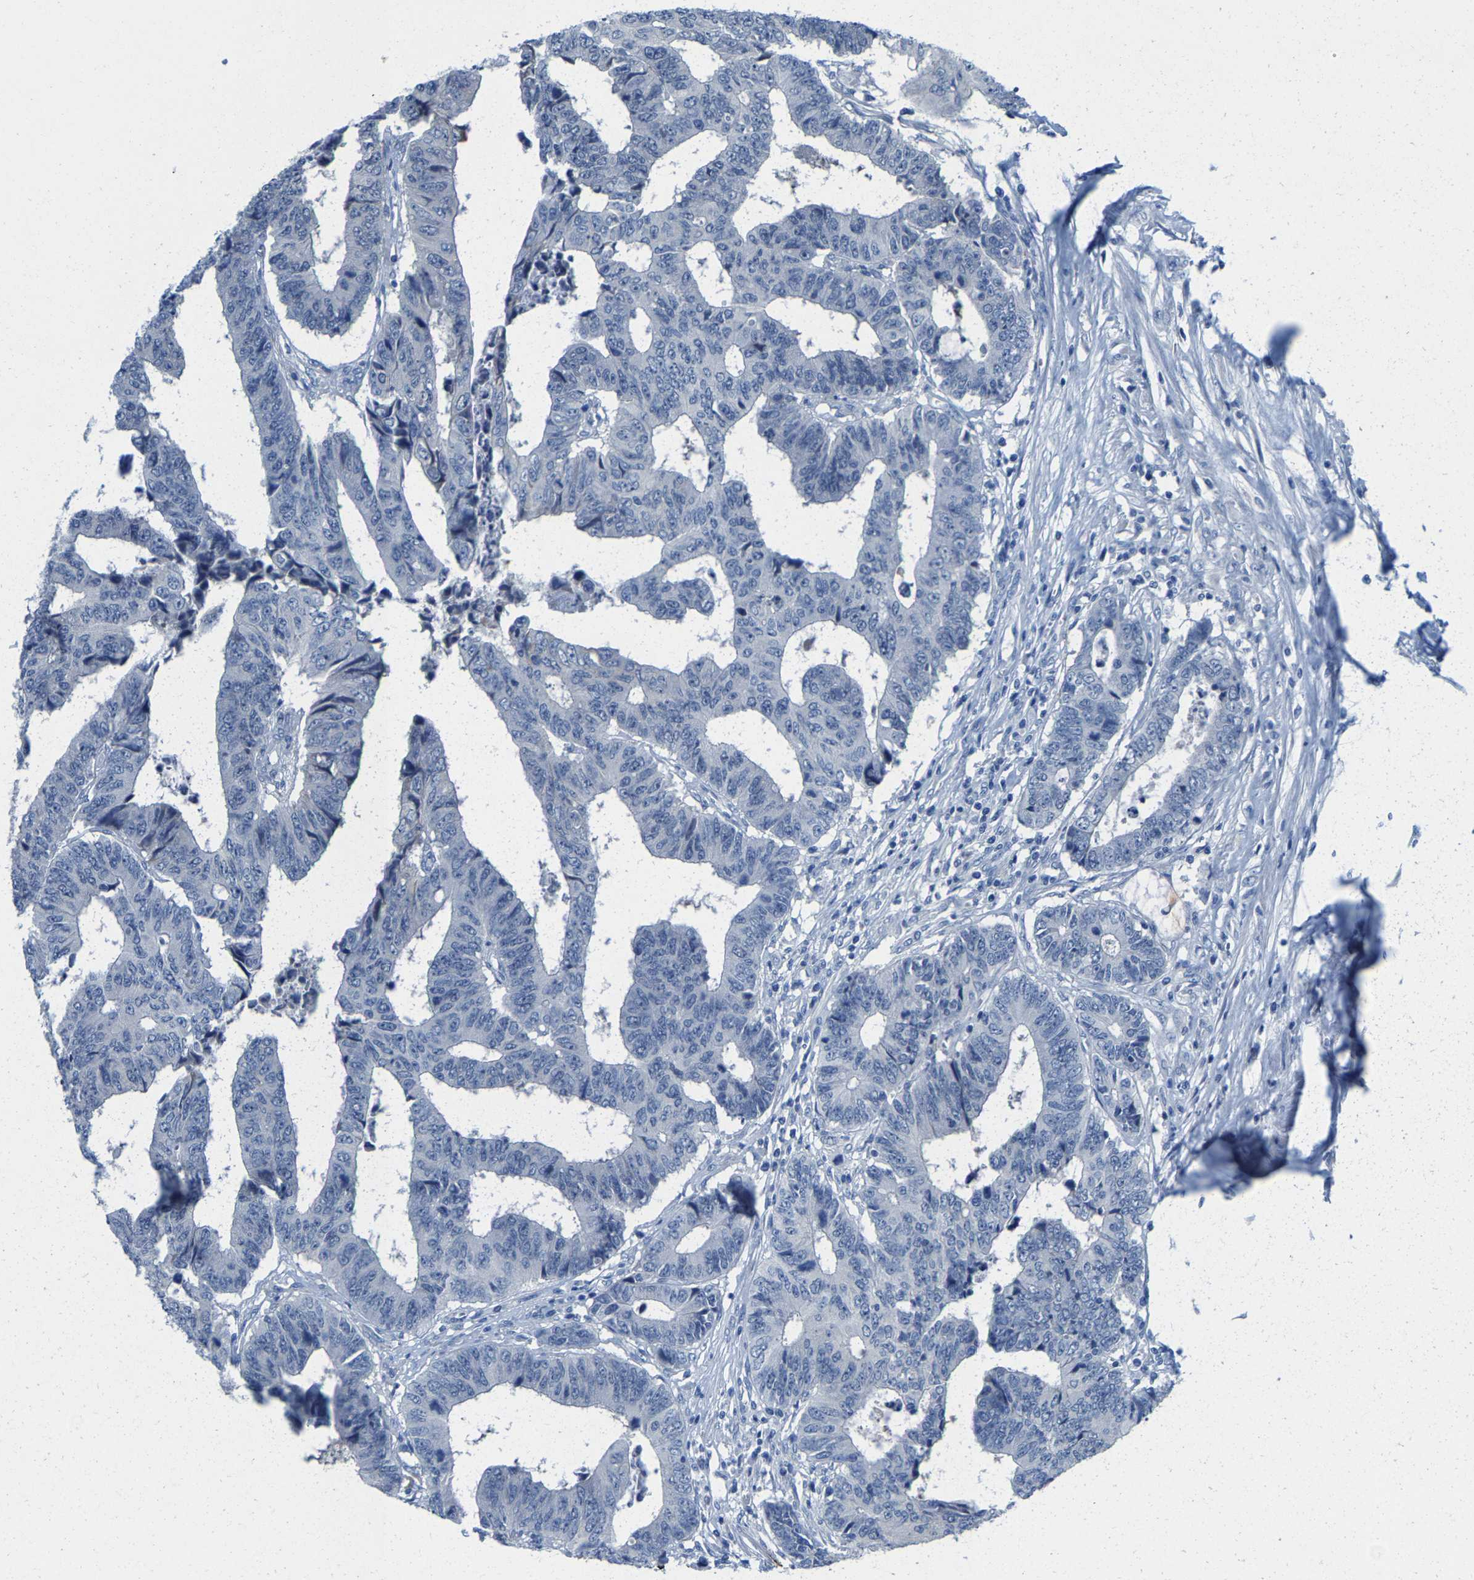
{"staining": {"intensity": "negative", "quantity": "none", "location": "none"}, "tissue": "colorectal cancer", "cell_type": "Tumor cells", "image_type": "cancer", "snomed": [{"axis": "morphology", "description": "Adenocarcinoma, NOS"}, {"axis": "topography", "description": "Rectum"}], "caption": "Immunohistochemical staining of human colorectal cancer shows no significant staining in tumor cells. The staining is performed using DAB (3,3'-diaminobenzidine) brown chromogen with nuclei counter-stained in using hematoxylin.", "gene": "KLHL1", "patient": {"sex": "male", "age": 84}}